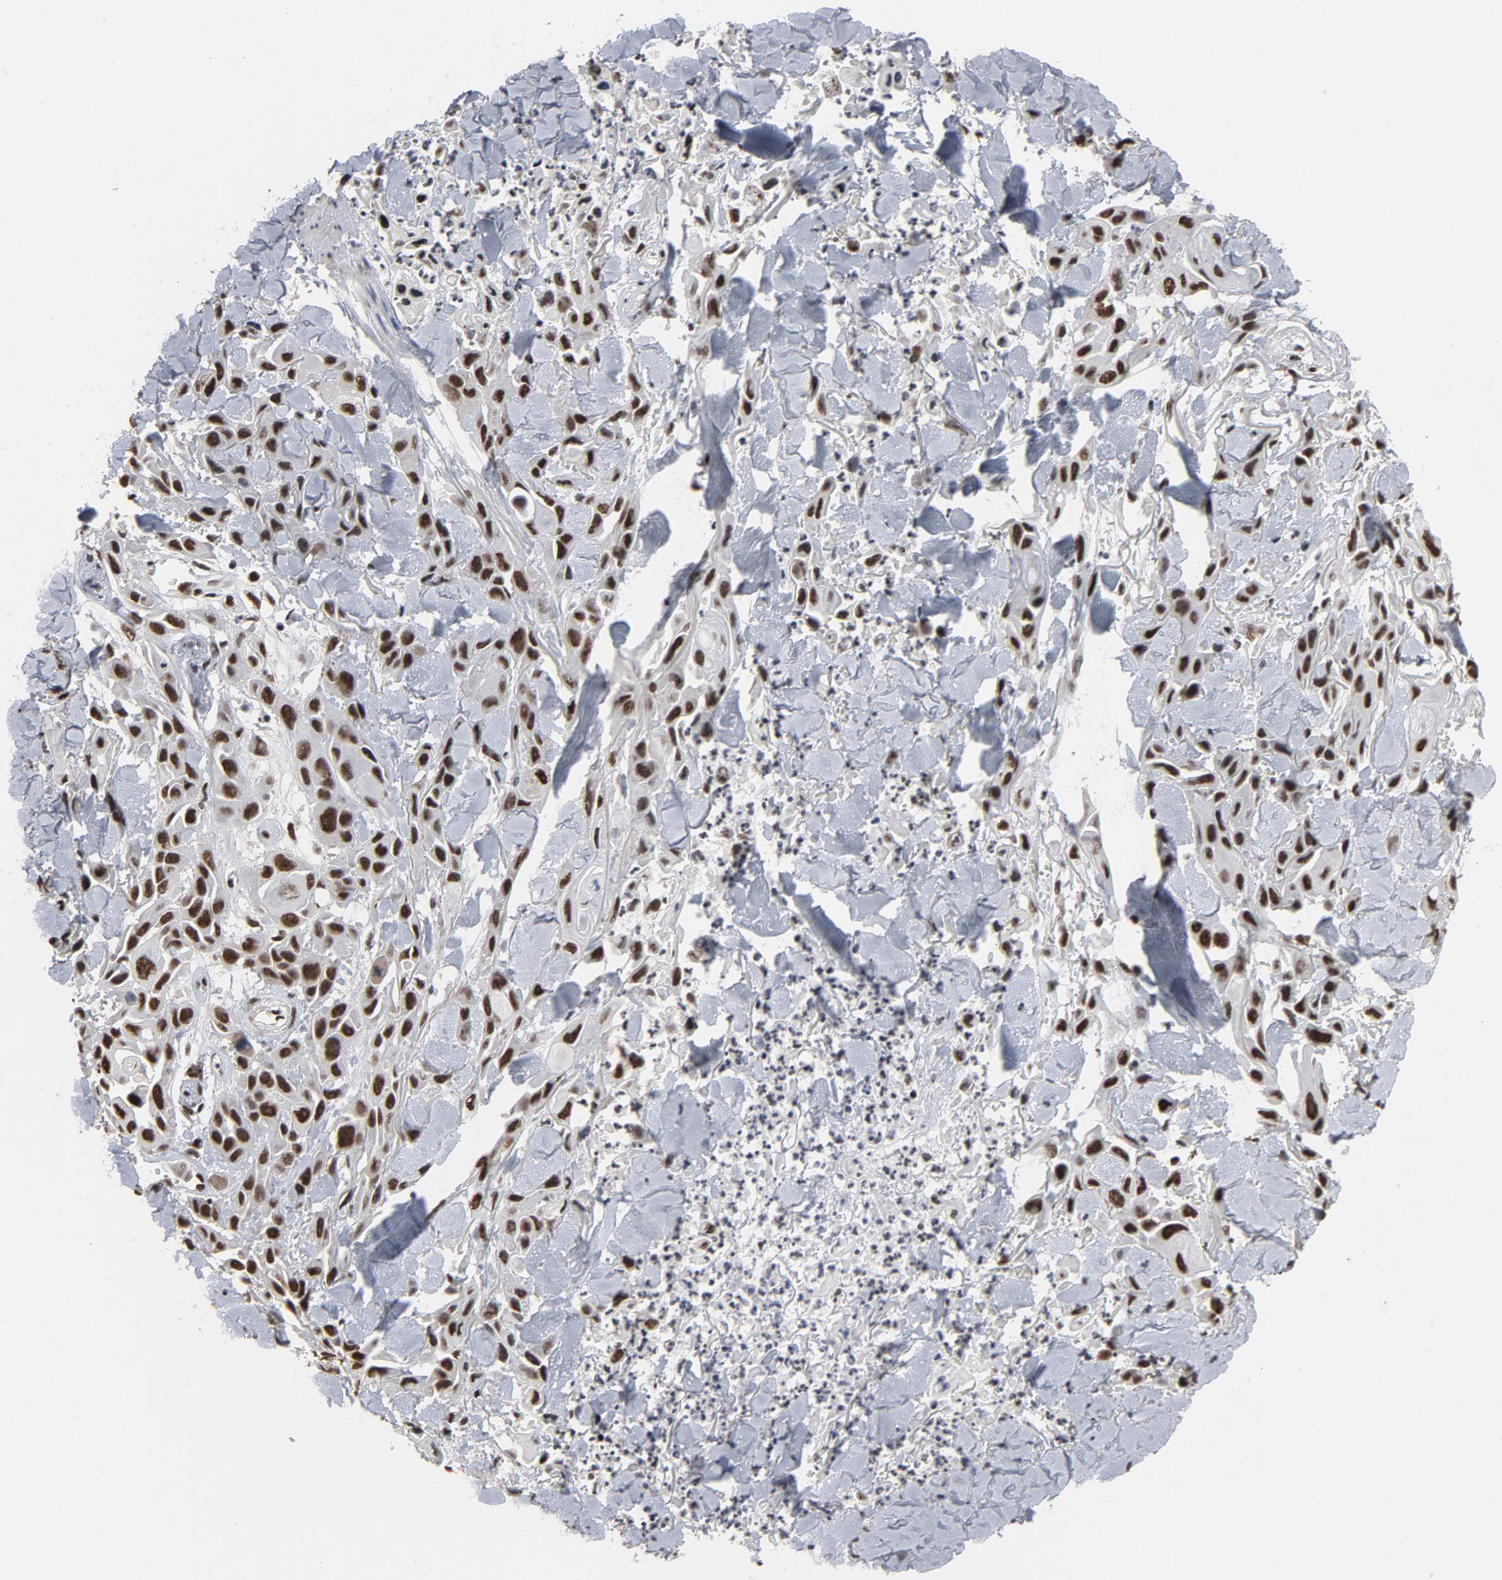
{"staining": {"intensity": "strong", "quantity": ">75%", "location": "nuclear"}, "tissue": "skin cancer", "cell_type": "Tumor cells", "image_type": "cancer", "snomed": [{"axis": "morphology", "description": "Squamous cell carcinoma, NOS"}, {"axis": "topography", "description": "Skin"}, {"axis": "topography", "description": "Anal"}], "caption": "A high amount of strong nuclear staining is seen in about >75% of tumor cells in squamous cell carcinoma (skin) tissue.", "gene": "MRE11", "patient": {"sex": "female", "age": 55}}